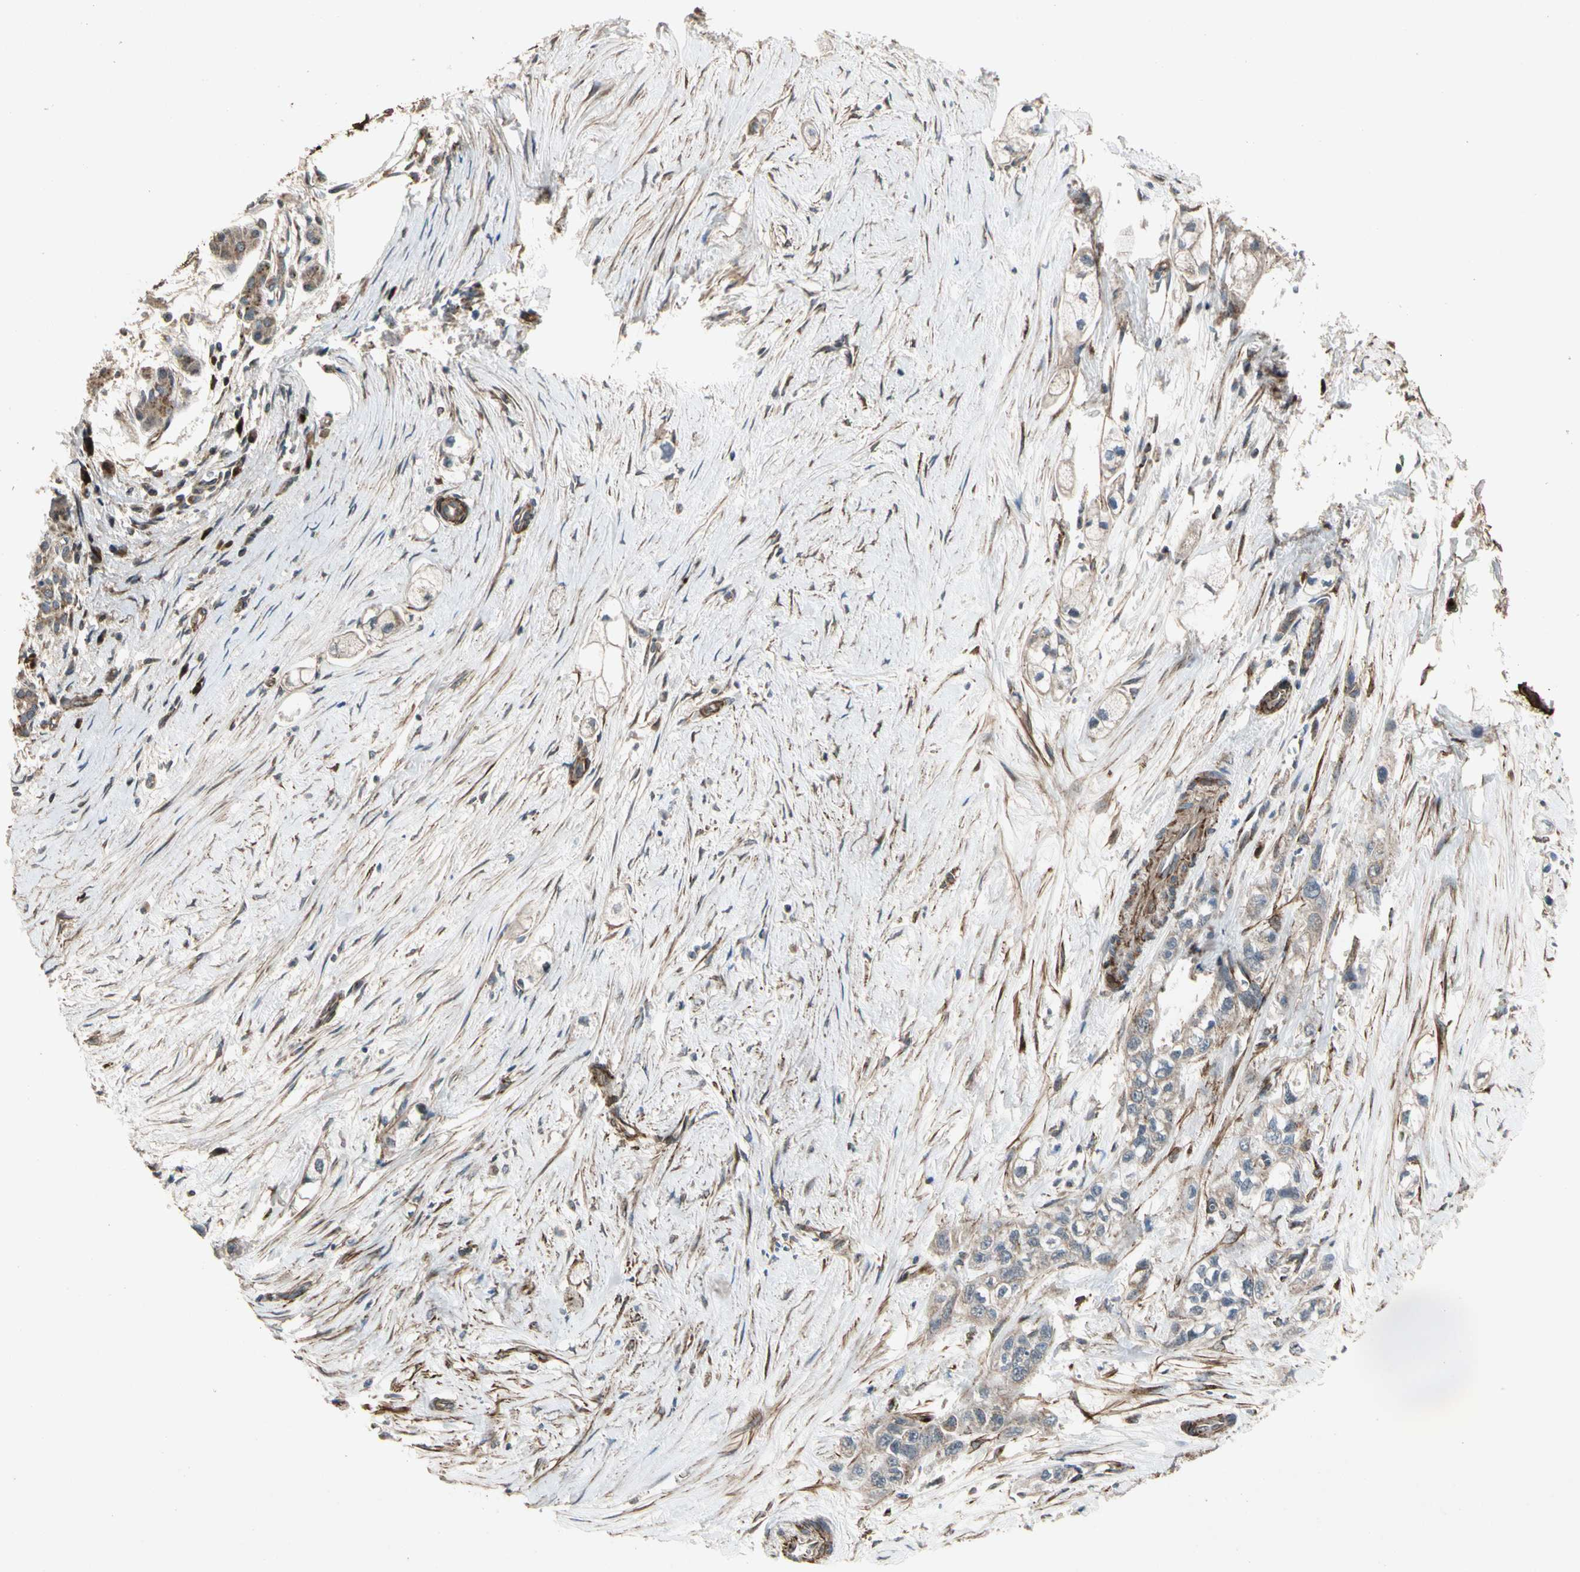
{"staining": {"intensity": "weak", "quantity": "25%-75%", "location": "cytoplasmic/membranous"}, "tissue": "pancreatic cancer", "cell_type": "Tumor cells", "image_type": "cancer", "snomed": [{"axis": "morphology", "description": "Adenocarcinoma, NOS"}, {"axis": "topography", "description": "Pancreas"}], "caption": "This is a photomicrograph of immunohistochemistry (IHC) staining of pancreatic cancer, which shows weak expression in the cytoplasmic/membranous of tumor cells.", "gene": "GCK", "patient": {"sex": "male", "age": 74}}